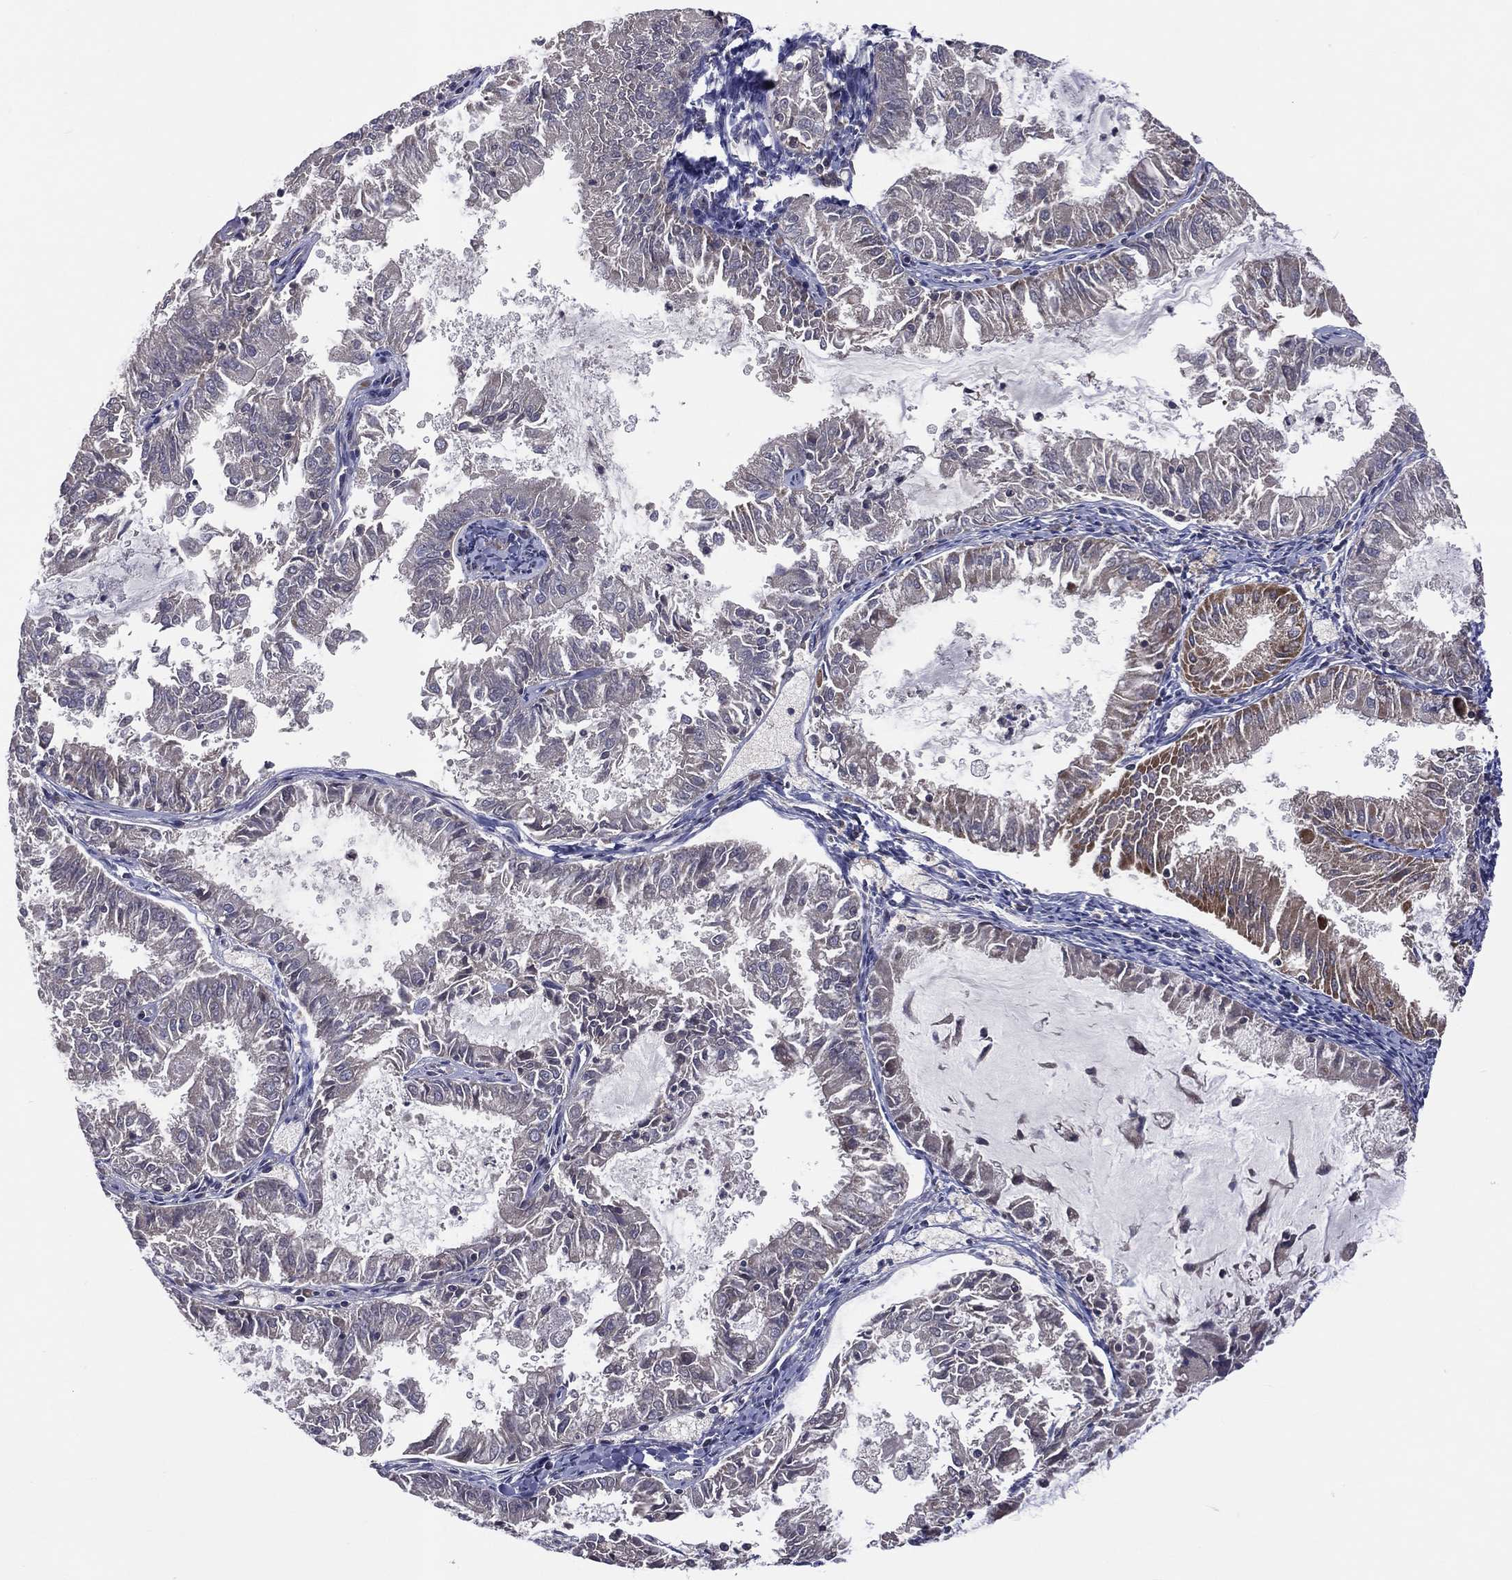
{"staining": {"intensity": "strong", "quantity": "<25%", "location": "cytoplasmic/membranous"}, "tissue": "endometrial cancer", "cell_type": "Tumor cells", "image_type": "cancer", "snomed": [{"axis": "morphology", "description": "Adenocarcinoma, NOS"}, {"axis": "topography", "description": "Endometrium"}], "caption": "Endometrial adenocarcinoma was stained to show a protein in brown. There is medium levels of strong cytoplasmic/membranous staining in about <25% of tumor cells.", "gene": "STARD3", "patient": {"sex": "female", "age": 57}}